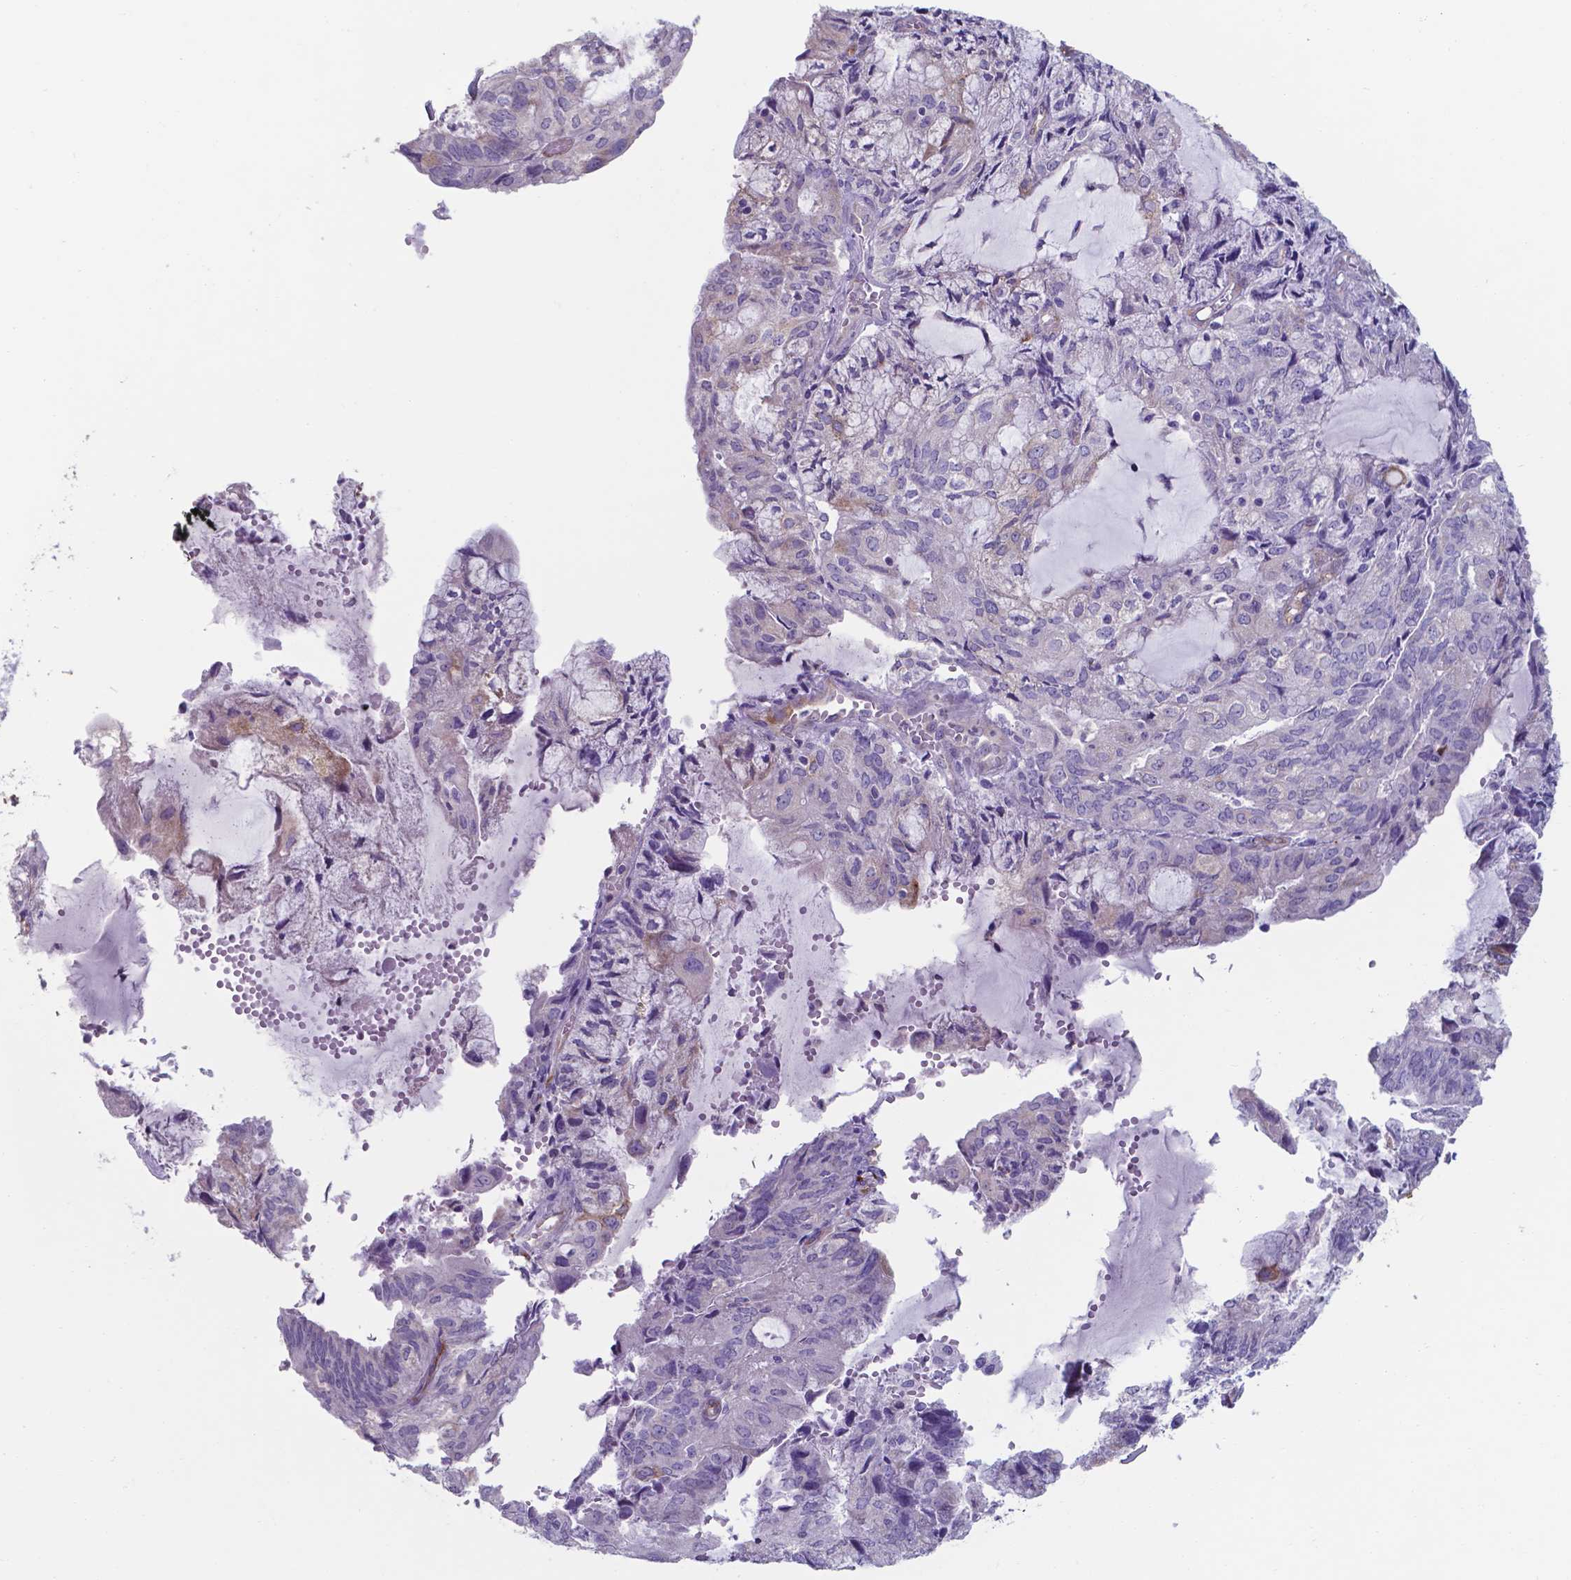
{"staining": {"intensity": "weak", "quantity": "<25%", "location": "cytoplasmic/membranous"}, "tissue": "endometrial cancer", "cell_type": "Tumor cells", "image_type": "cancer", "snomed": [{"axis": "morphology", "description": "Adenocarcinoma, NOS"}, {"axis": "topography", "description": "Endometrium"}], "caption": "Tumor cells show no significant staining in endometrial cancer.", "gene": "UBE2J1", "patient": {"sex": "female", "age": 81}}